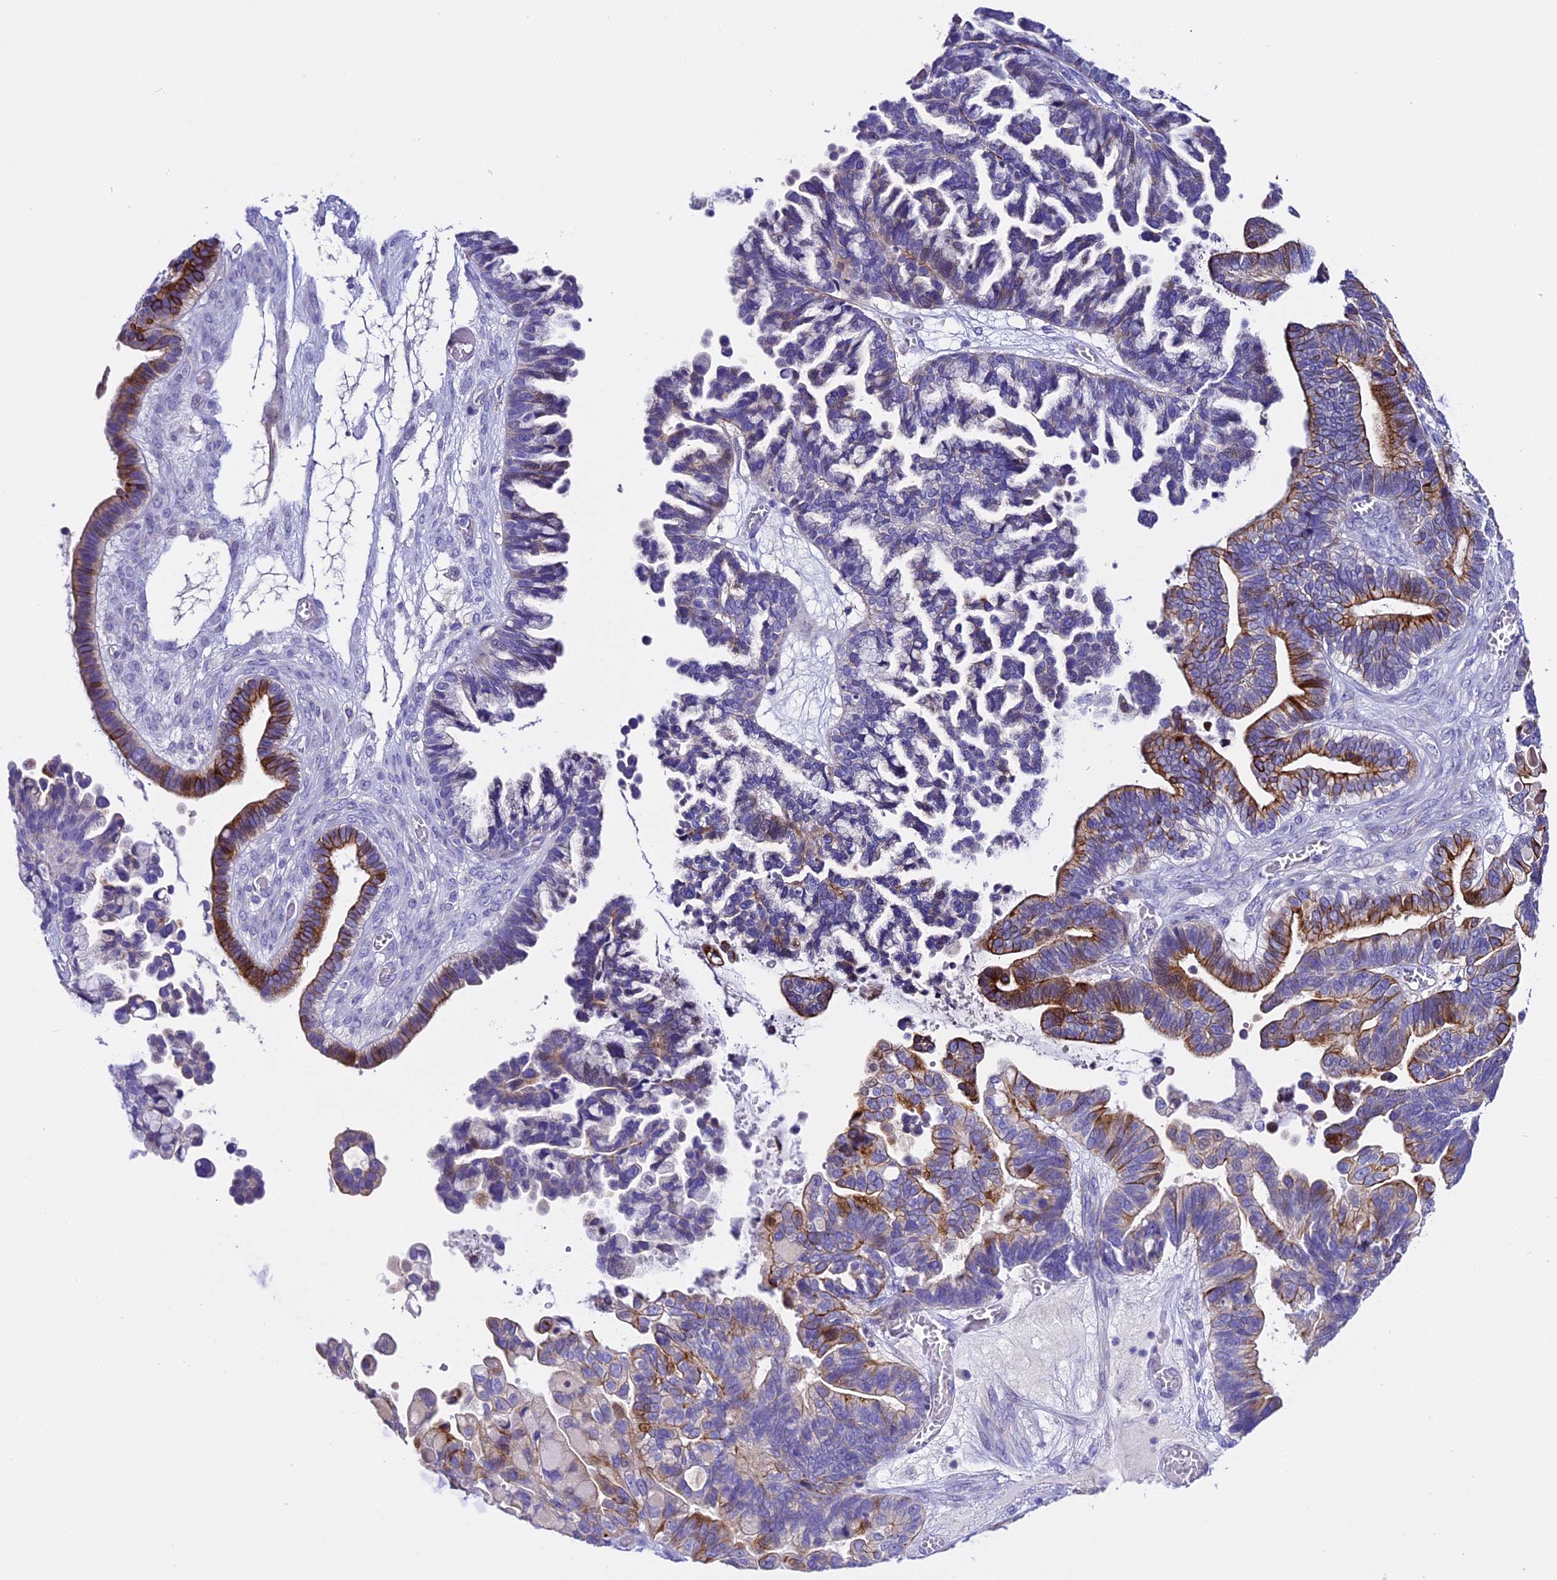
{"staining": {"intensity": "strong", "quantity": "25%-75%", "location": "cytoplasmic/membranous"}, "tissue": "ovarian cancer", "cell_type": "Tumor cells", "image_type": "cancer", "snomed": [{"axis": "morphology", "description": "Cystadenocarcinoma, serous, NOS"}, {"axis": "topography", "description": "Ovary"}], "caption": "Immunohistochemistry (IHC) of serous cystadenocarcinoma (ovarian) demonstrates high levels of strong cytoplasmic/membranous positivity in approximately 25%-75% of tumor cells.", "gene": "NOD2", "patient": {"sex": "female", "age": 56}}